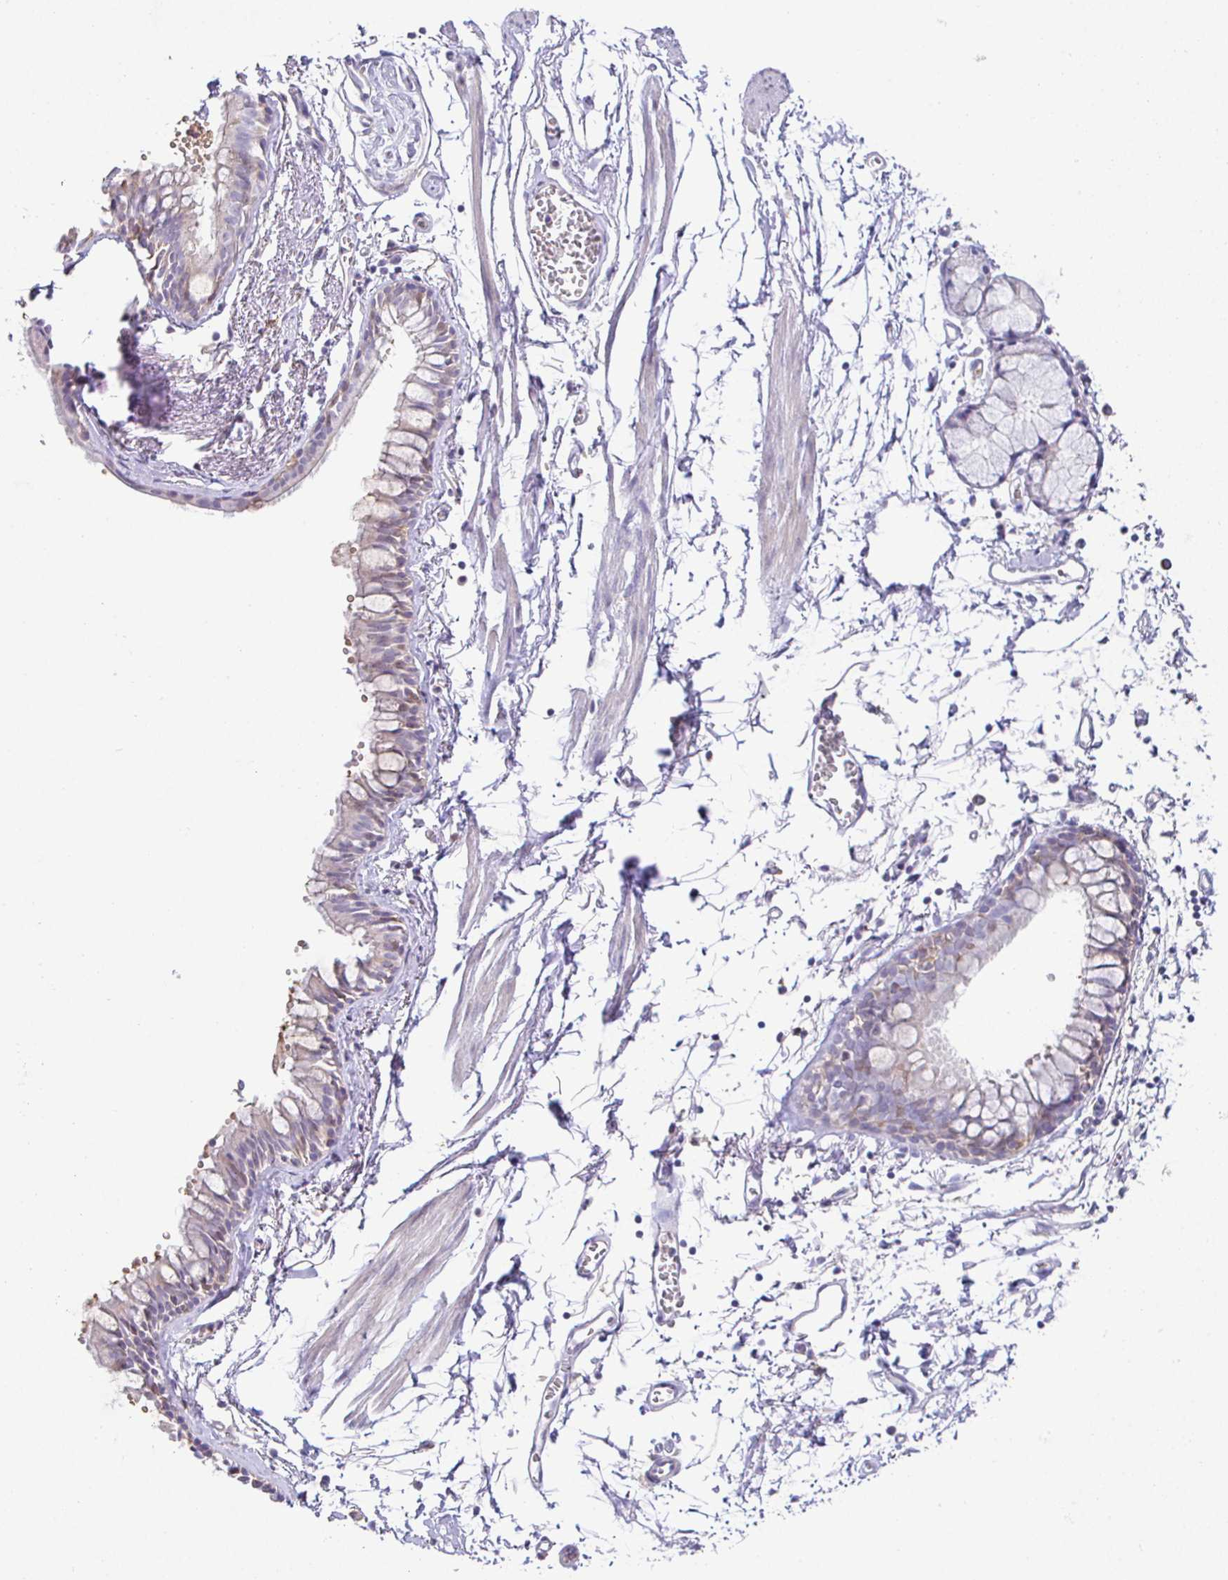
{"staining": {"intensity": "negative", "quantity": "none", "location": "none"}, "tissue": "bronchus", "cell_type": "Respiratory epithelial cells", "image_type": "normal", "snomed": [{"axis": "morphology", "description": "Normal tissue, NOS"}, {"axis": "topography", "description": "Cartilage tissue"}, {"axis": "topography", "description": "Bronchus"}], "caption": "IHC photomicrograph of normal human bronchus stained for a protein (brown), which displays no positivity in respiratory epithelial cells.", "gene": "SIRPA", "patient": {"sex": "female", "age": 59}}